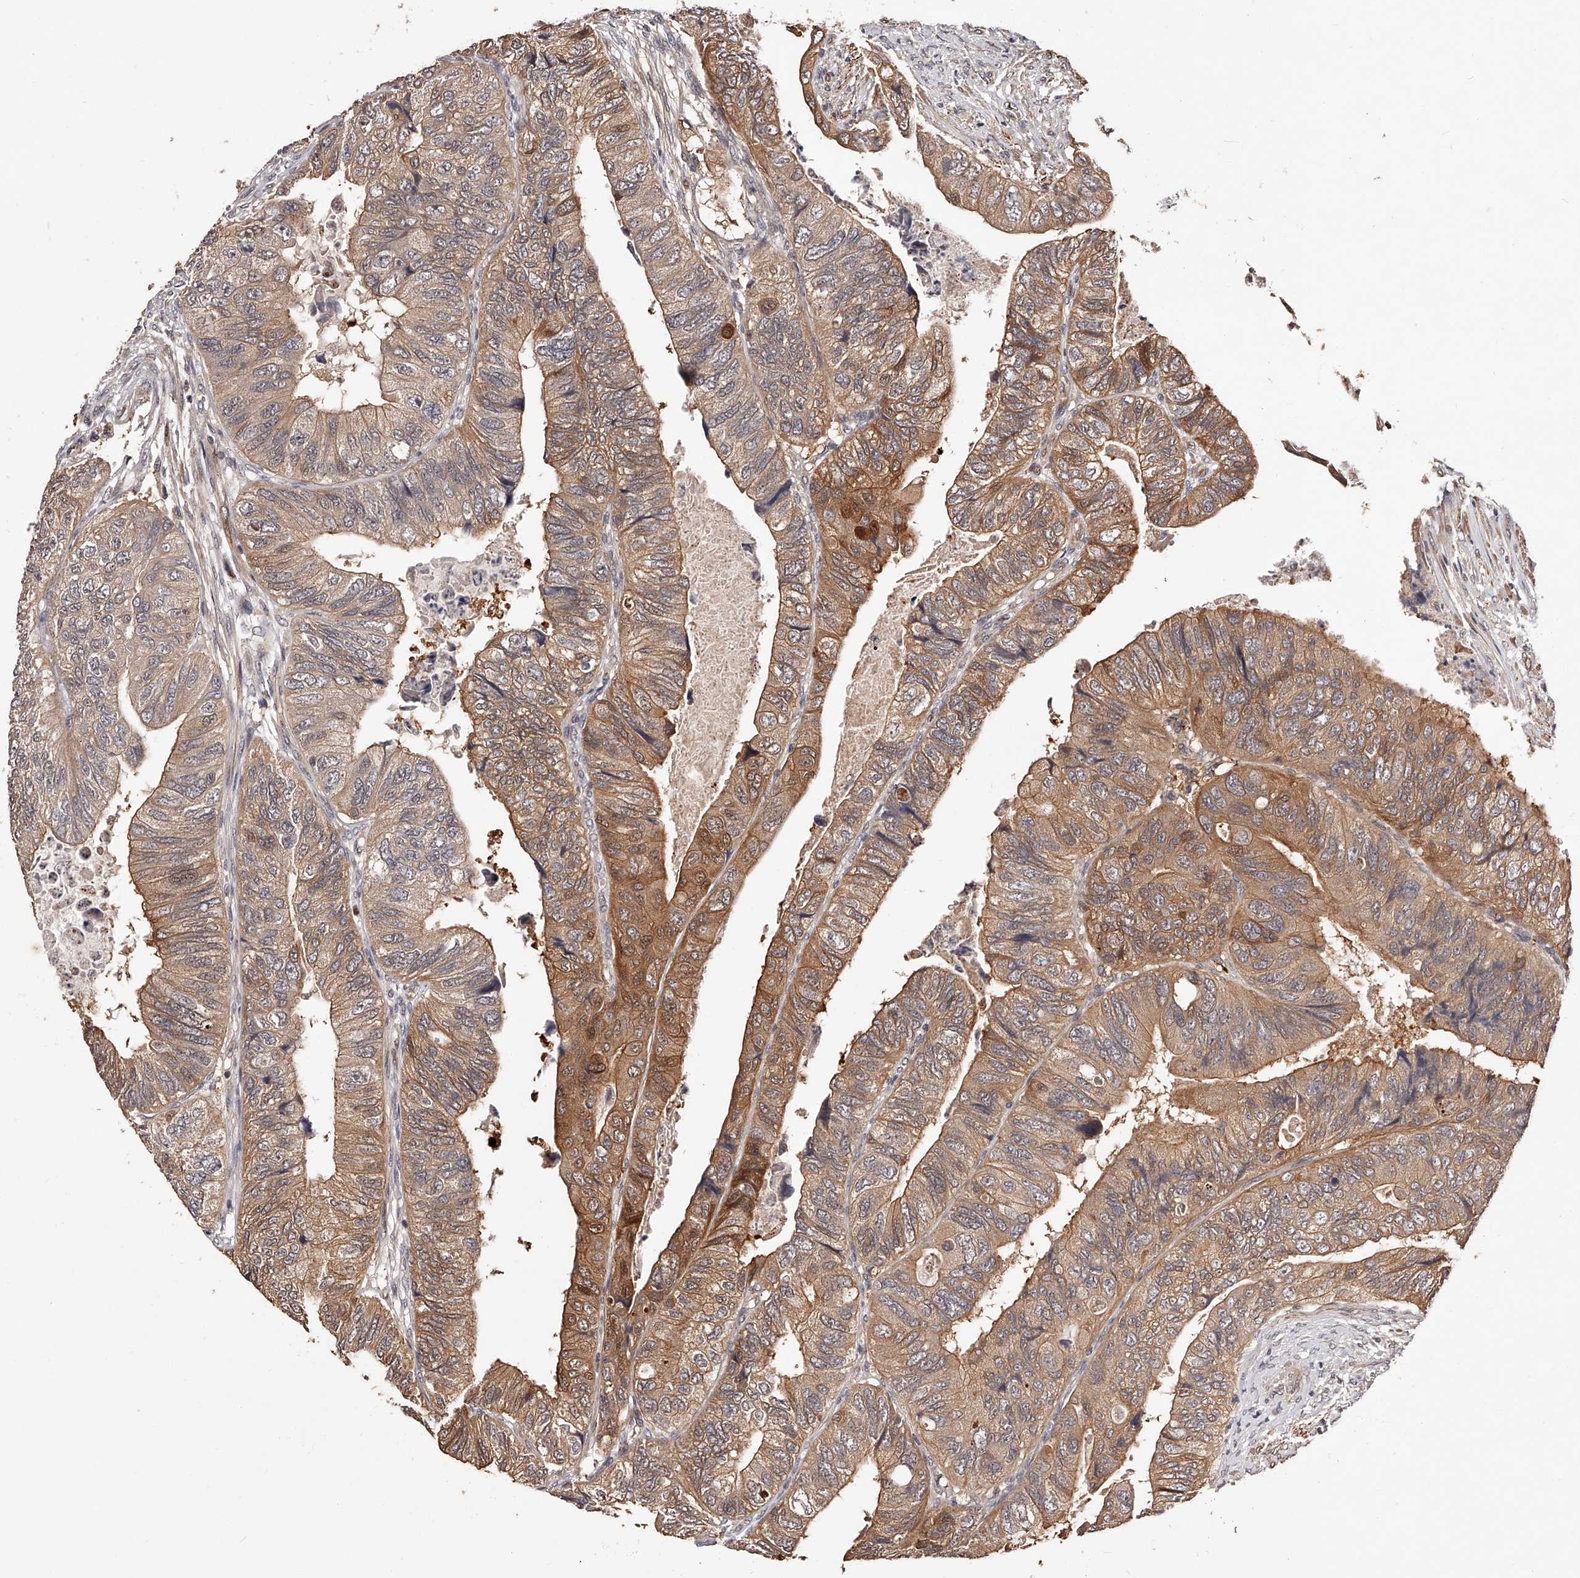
{"staining": {"intensity": "moderate", "quantity": ">75%", "location": "cytoplasmic/membranous"}, "tissue": "colorectal cancer", "cell_type": "Tumor cells", "image_type": "cancer", "snomed": [{"axis": "morphology", "description": "Adenocarcinoma, NOS"}, {"axis": "topography", "description": "Rectum"}], "caption": "Immunohistochemistry (DAB) staining of colorectal adenocarcinoma demonstrates moderate cytoplasmic/membranous protein staining in approximately >75% of tumor cells. (DAB = brown stain, brightfield microscopy at high magnification).", "gene": "CUL7", "patient": {"sex": "male", "age": 63}}